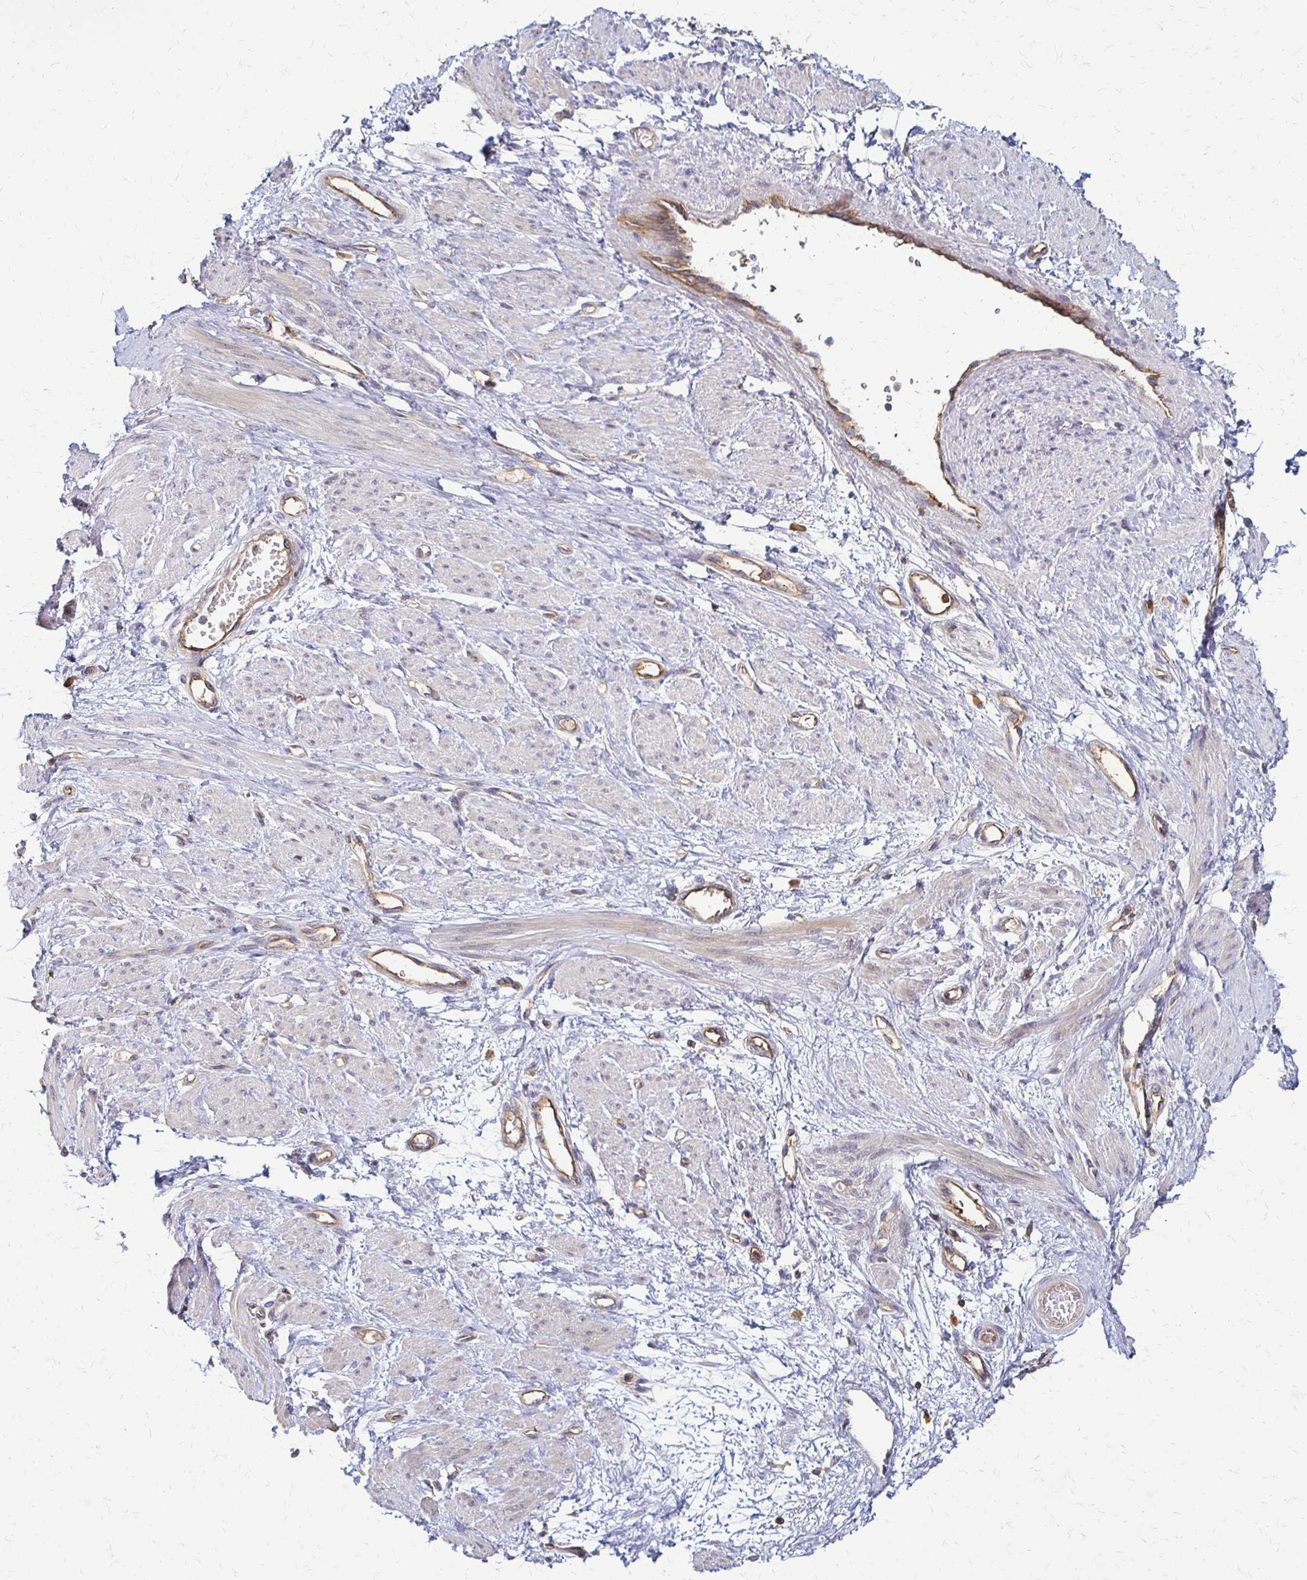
{"staining": {"intensity": "weak", "quantity": "<25%", "location": "cytoplasmic/membranous"}, "tissue": "smooth muscle", "cell_type": "Smooth muscle cells", "image_type": "normal", "snomed": [{"axis": "morphology", "description": "Normal tissue, NOS"}, {"axis": "topography", "description": "Smooth muscle"}, {"axis": "topography", "description": "Uterus"}], "caption": "An image of smooth muscle stained for a protein exhibits no brown staining in smooth muscle cells. (Stains: DAB IHC with hematoxylin counter stain, Microscopy: brightfield microscopy at high magnification).", "gene": "SLC9A9", "patient": {"sex": "female", "age": 39}}